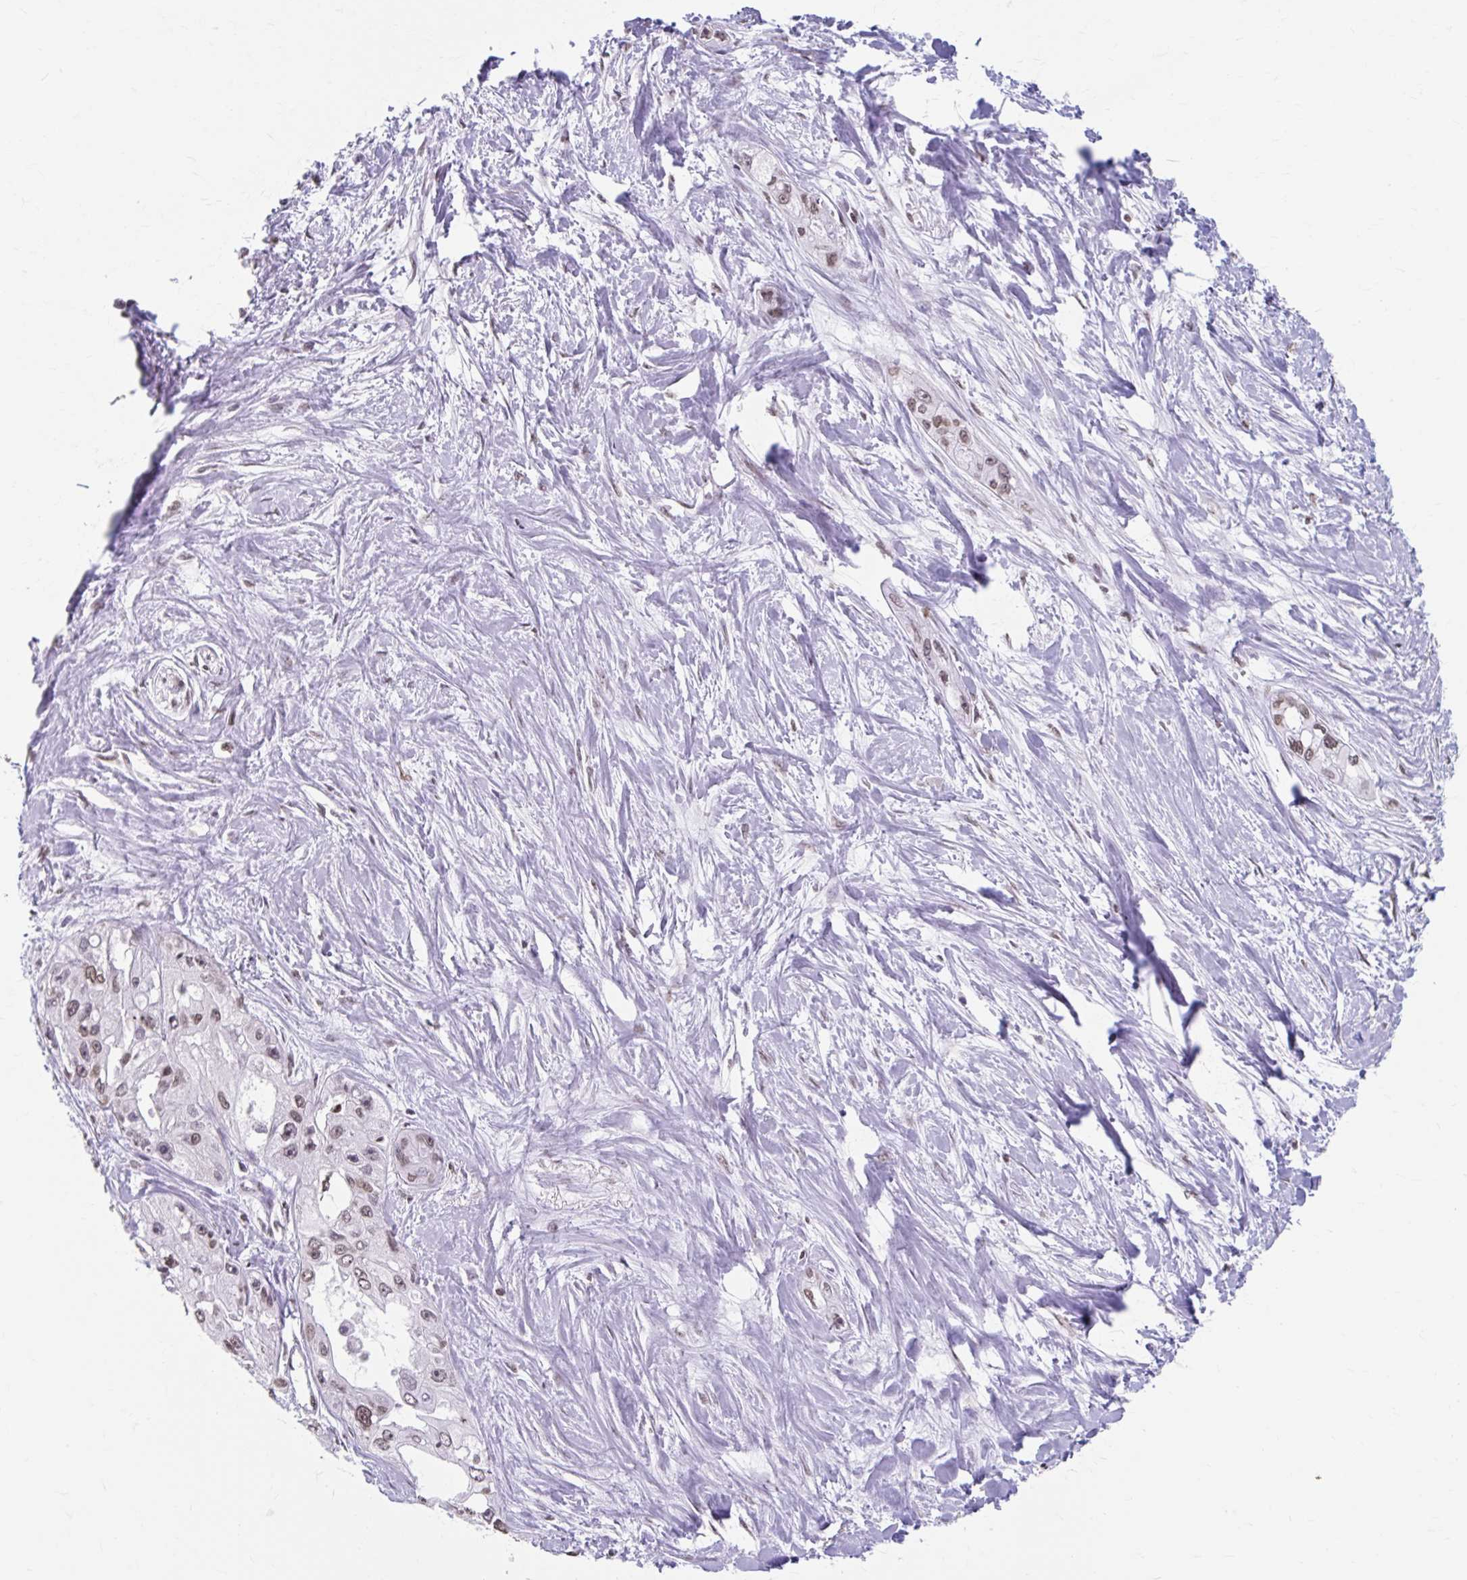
{"staining": {"intensity": "moderate", "quantity": ">75%", "location": "nuclear"}, "tissue": "pancreatic cancer", "cell_type": "Tumor cells", "image_type": "cancer", "snomed": [{"axis": "morphology", "description": "Adenocarcinoma, NOS"}, {"axis": "topography", "description": "Pancreas"}], "caption": "Human adenocarcinoma (pancreatic) stained with a protein marker shows moderate staining in tumor cells.", "gene": "ORC3", "patient": {"sex": "female", "age": 50}}